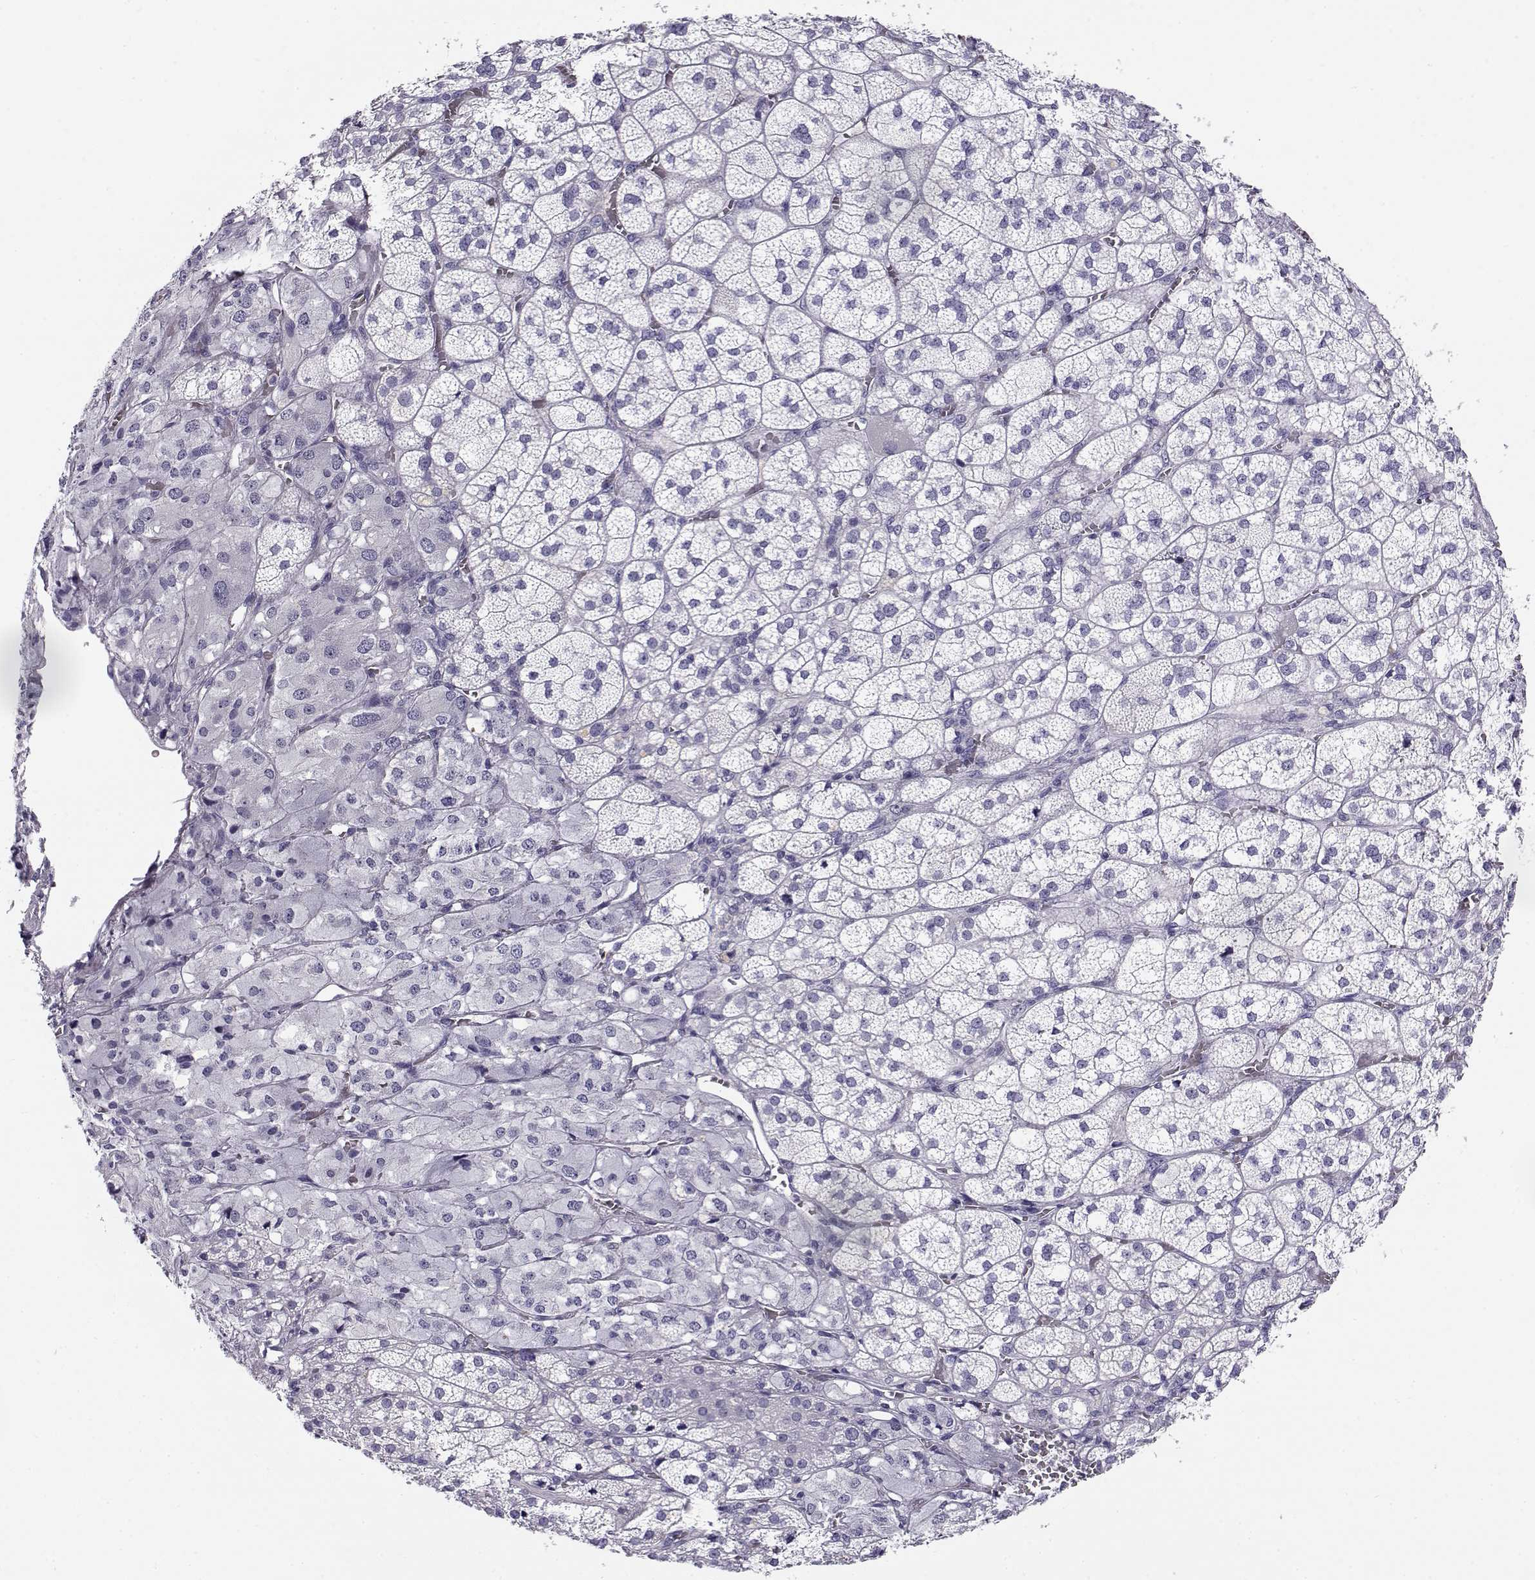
{"staining": {"intensity": "negative", "quantity": "none", "location": "none"}, "tissue": "adrenal gland", "cell_type": "Glandular cells", "image_type": "normal", "snomed": [{"axis": "morphology", "description": "Normal tissue, NOS"}, {"axis": "topography", "description": "Adrenal gland"}], "caption": "Glandular cells show no significant protein expression in normal adrenal gland. (DAB (3,3'-diaminobenzidine) immunohistochemistry (IHC), high magnification).", "gene": "CABS1", "patient": {"sex": "female", "age": 60}}